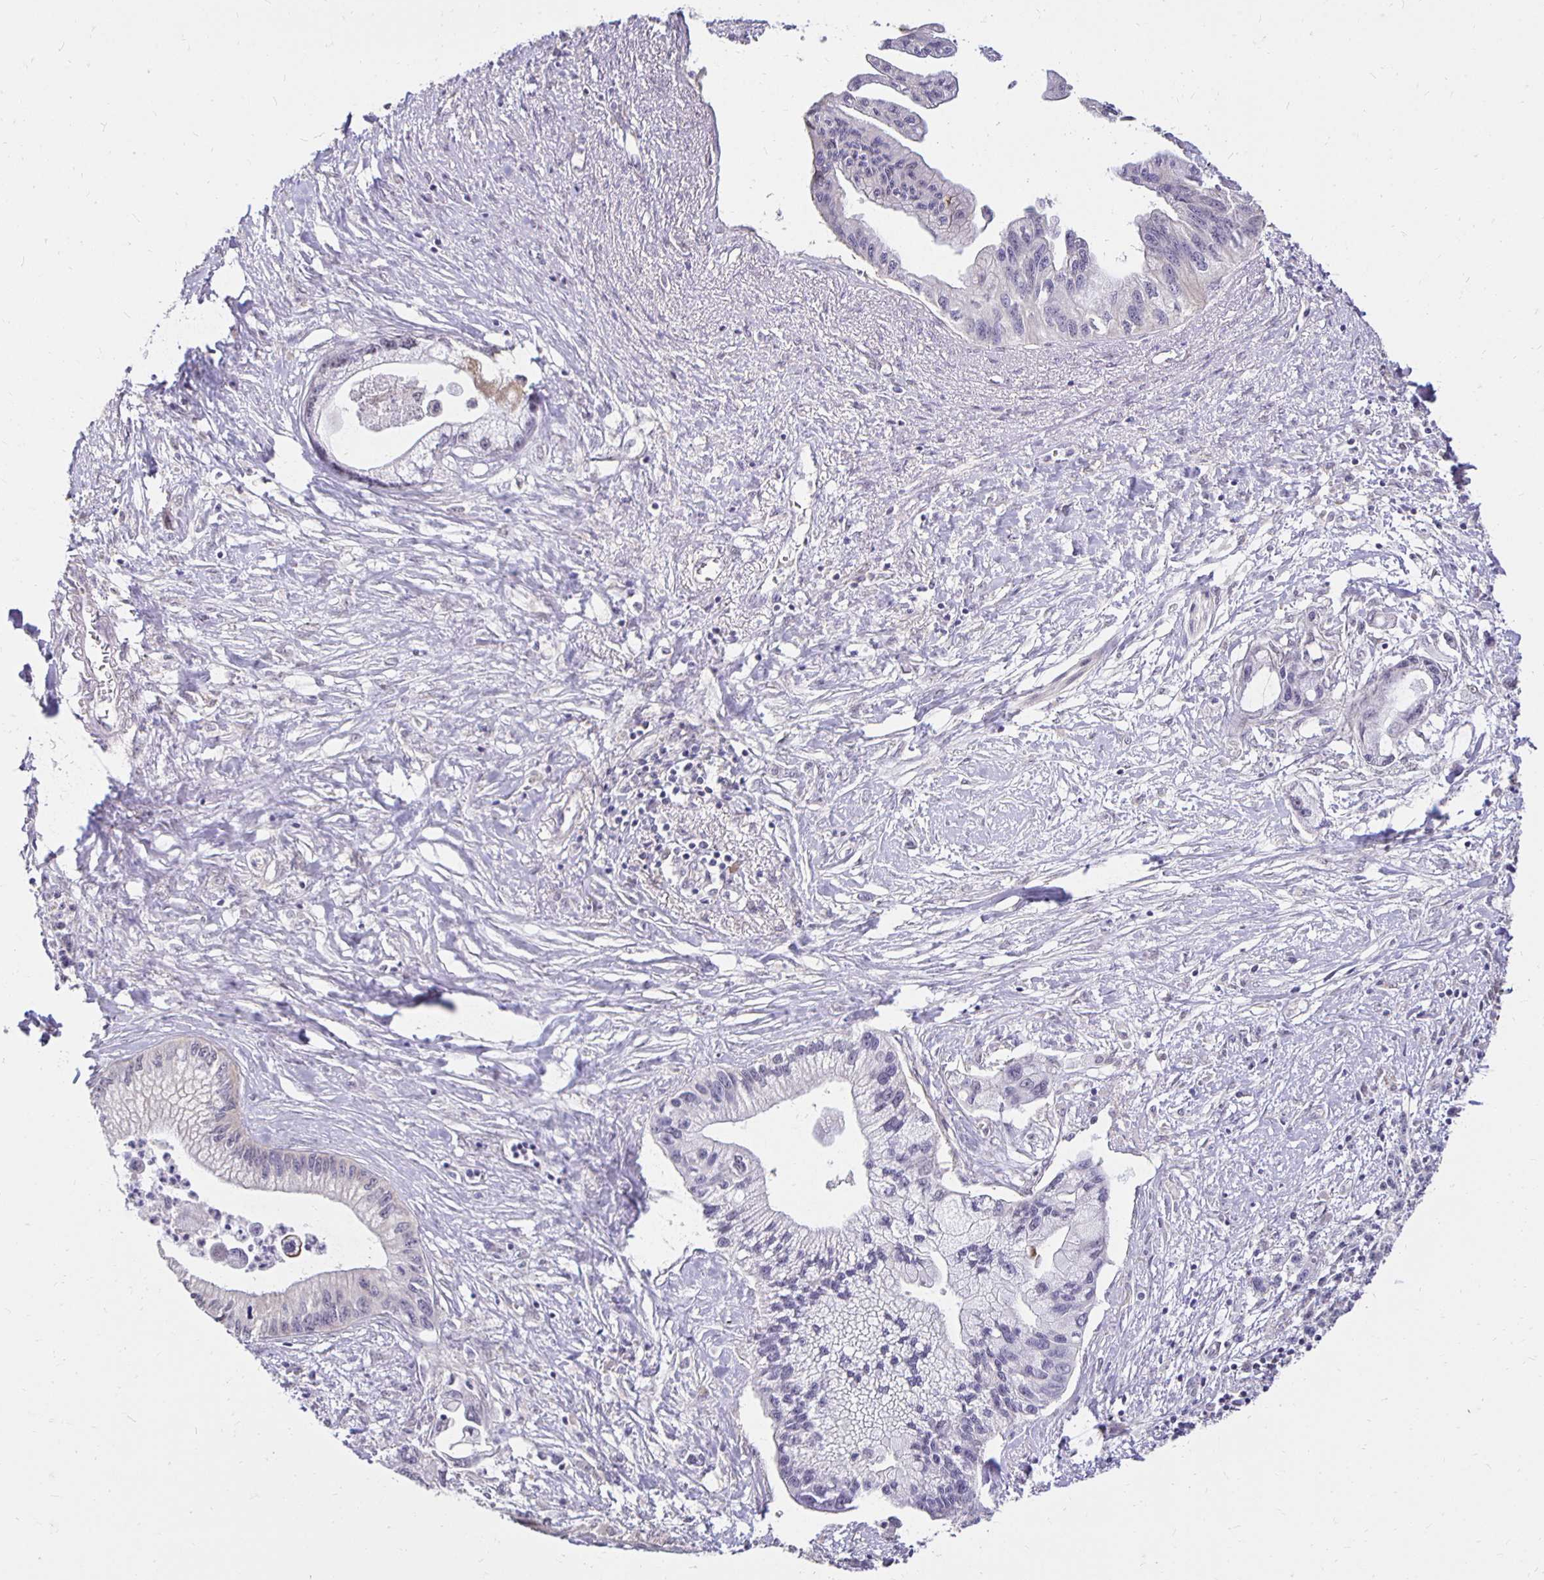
{"staining": {"intensity": "negative", "quantity": "none", "location": "none"}, "tissue": "pancreatic cancer", "cell_type": "Tumor cells", "image_type": "cancer", "snomed": [{"axis": "morphology", "description": "Adenocarcinoma, NOS"}, {"axis": "topography", "description": "Pancreas"}], "caption": "IHC micrograph of human adenocarcinoma (pancreatic) stained for a protein (brown), which shows no staining in tumor cells.", "gene": "PNPLA3", "patient": {"sex": "male", "age": 61}}